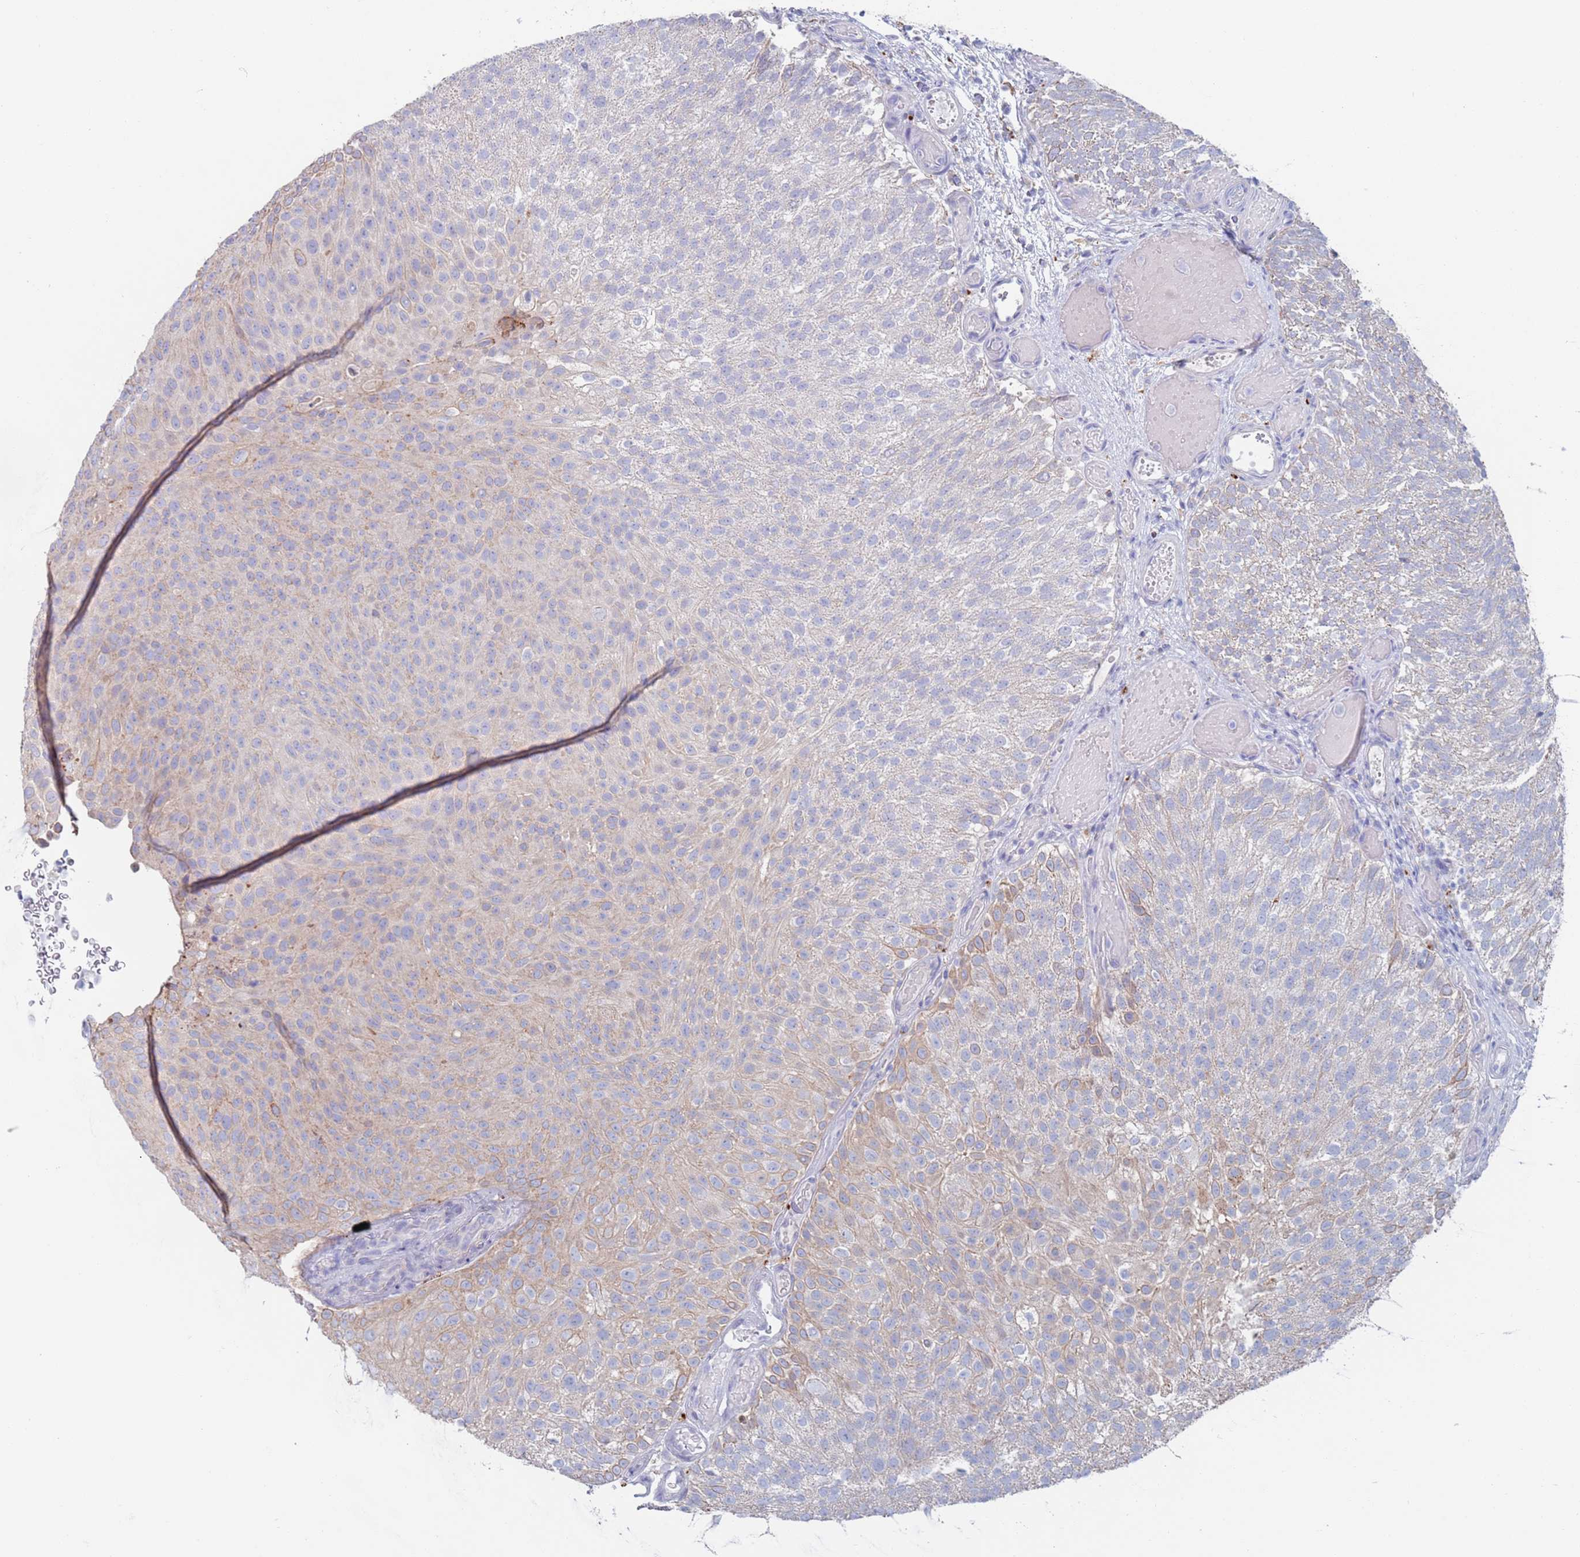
{"staining": {"intensity": "weak", "quantity": "<25%", "location": "cytoplasmic/membranous"}, "tissue": "urothelial cancer", "cell_type": "Tumor cells", "image_type": "cancer", "snomed": [{"axis": "morphology", "description": "Urothelial carcinoma, Low grade"}, {"axis": "topography", "description": "Urinary bladder"}], "caption": "Tumor cells show no significant protein expression in low-grade urothelial carcinoma. The staining was performed using DAB to visualize the protein expression in brown, while the nuclei were stained in blue with hematoxylin (Magnification: 20x).", "gene": "FUCA1", "patient": {"sex": "male", "age": 78}}